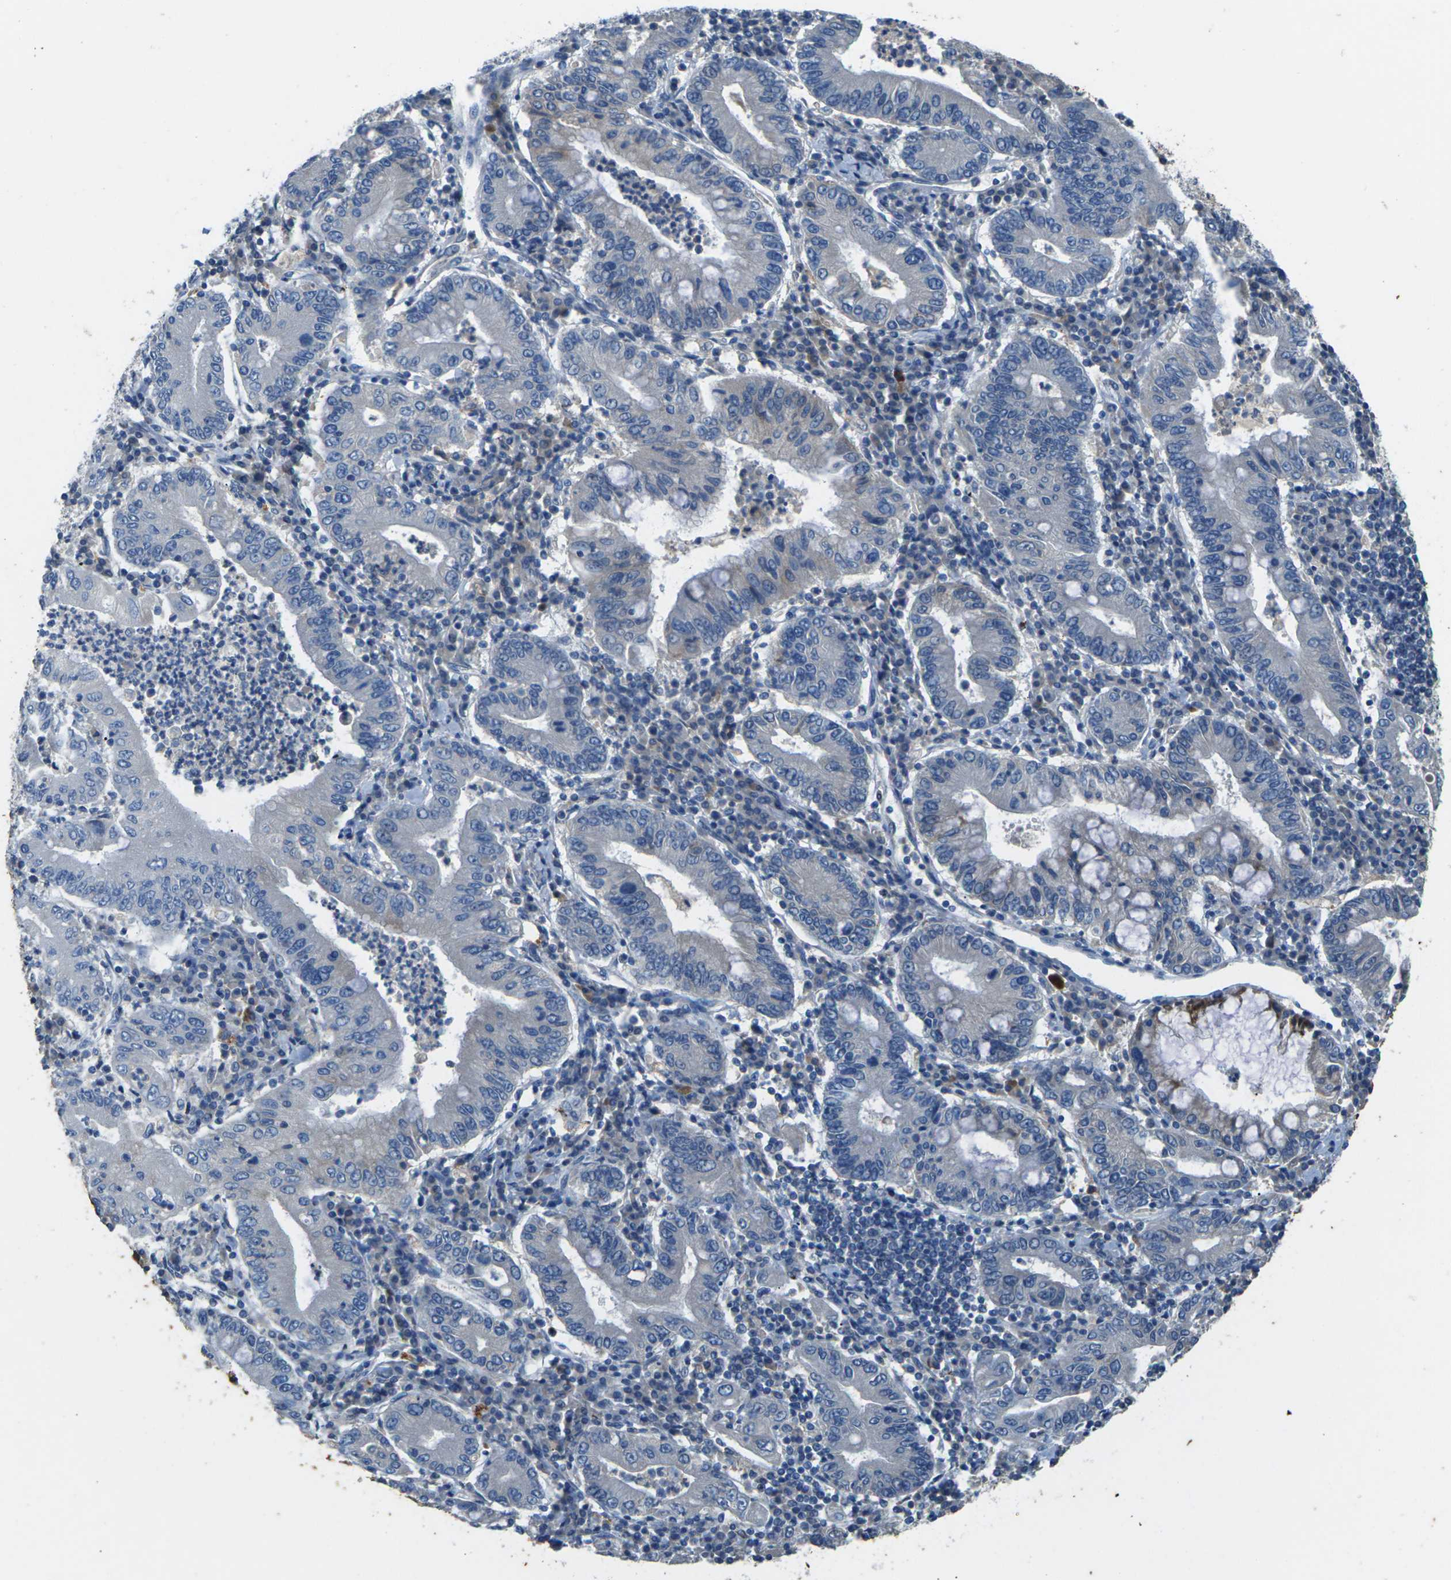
{"staining": {"intensity": "negative", "quantity": "none", "location": "none"}, "tissue": "stomach cancer", "cell_type": "Tumor cells", "image_type": "cancer", "snomed": [{"axis": "morphology", "description": "Normal tissue, NOS"}, {"axis": "morphology", "description": "Adenocarcinoma, NOS"}, {"axis": "topography", "description": "Esophagus"}, {"axis": "topography", "description": "Stomach, upper"}, {"axis": "topography", "description": "Peripheral nerve tissue"}], "caption": "A high-resolution image shows IHC staining of stomach cancer (adenocarcinoma), which displays no significant positivity in tumor cells.", "gene": "SIGLEC14", "patient": {"sex": "male", "age": 62}}